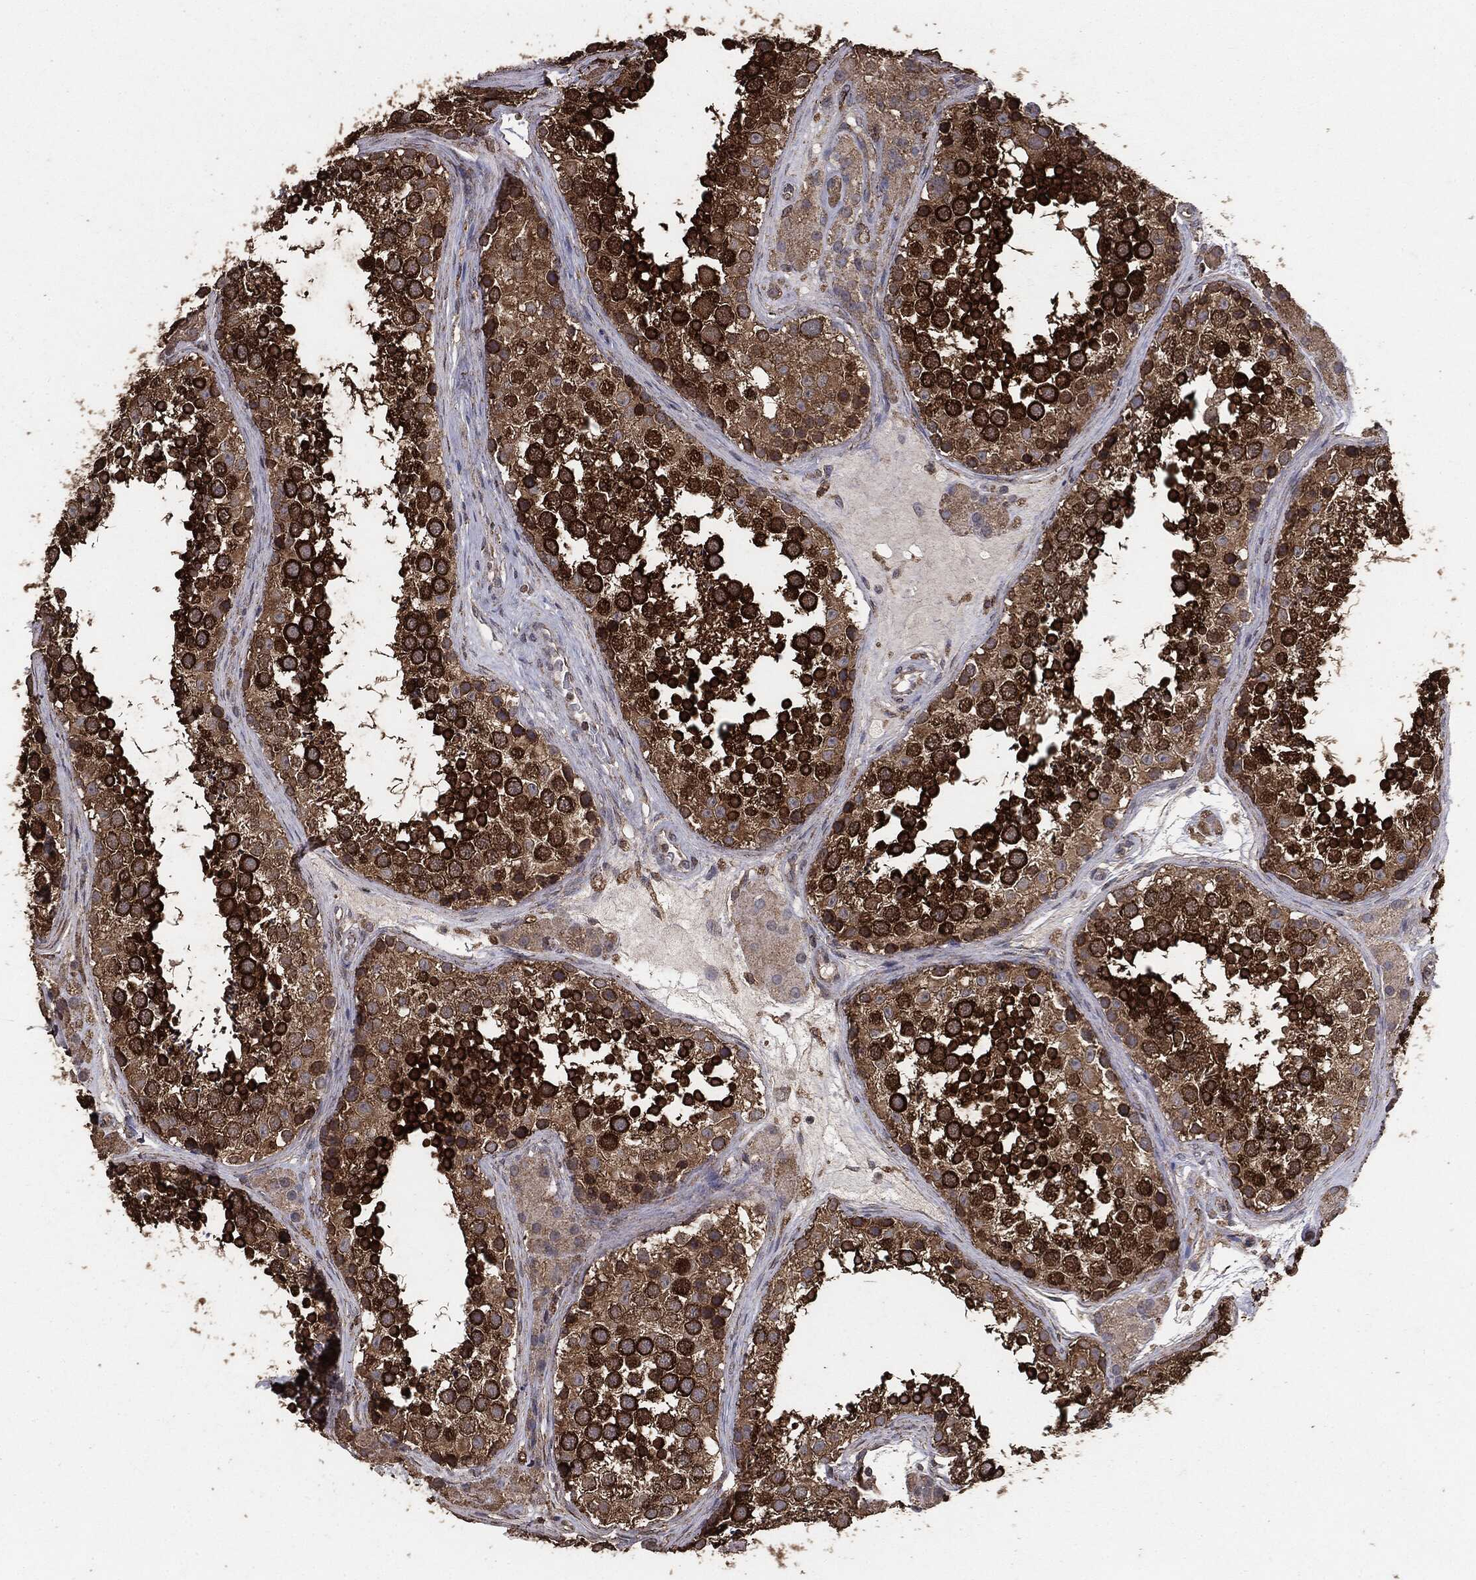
{"staining": {"intensity": "strong", "quantity": ">75%", "location": "cytoplasmic/membranous"}, "tissue": "testis", "cell_type": "Cells in seminiferous ducts", "image_type": "normal", "snomed": [{"axis": "morphology", "description": "Normal tissue, NOS"}, {"axis": "topography", "description": "Testis"}], "caption": "High-magnification brightfield microscopy of benign testis stained with DAB (brown) and counterstained with hematoxylin (blue). cells in seminiferous ducts exhibit strong cytoplasmic/membranous staining is appreciated in about>75% of cells.", "gene": "MTOR", "patient": {"sex": "male", "age": 41}}